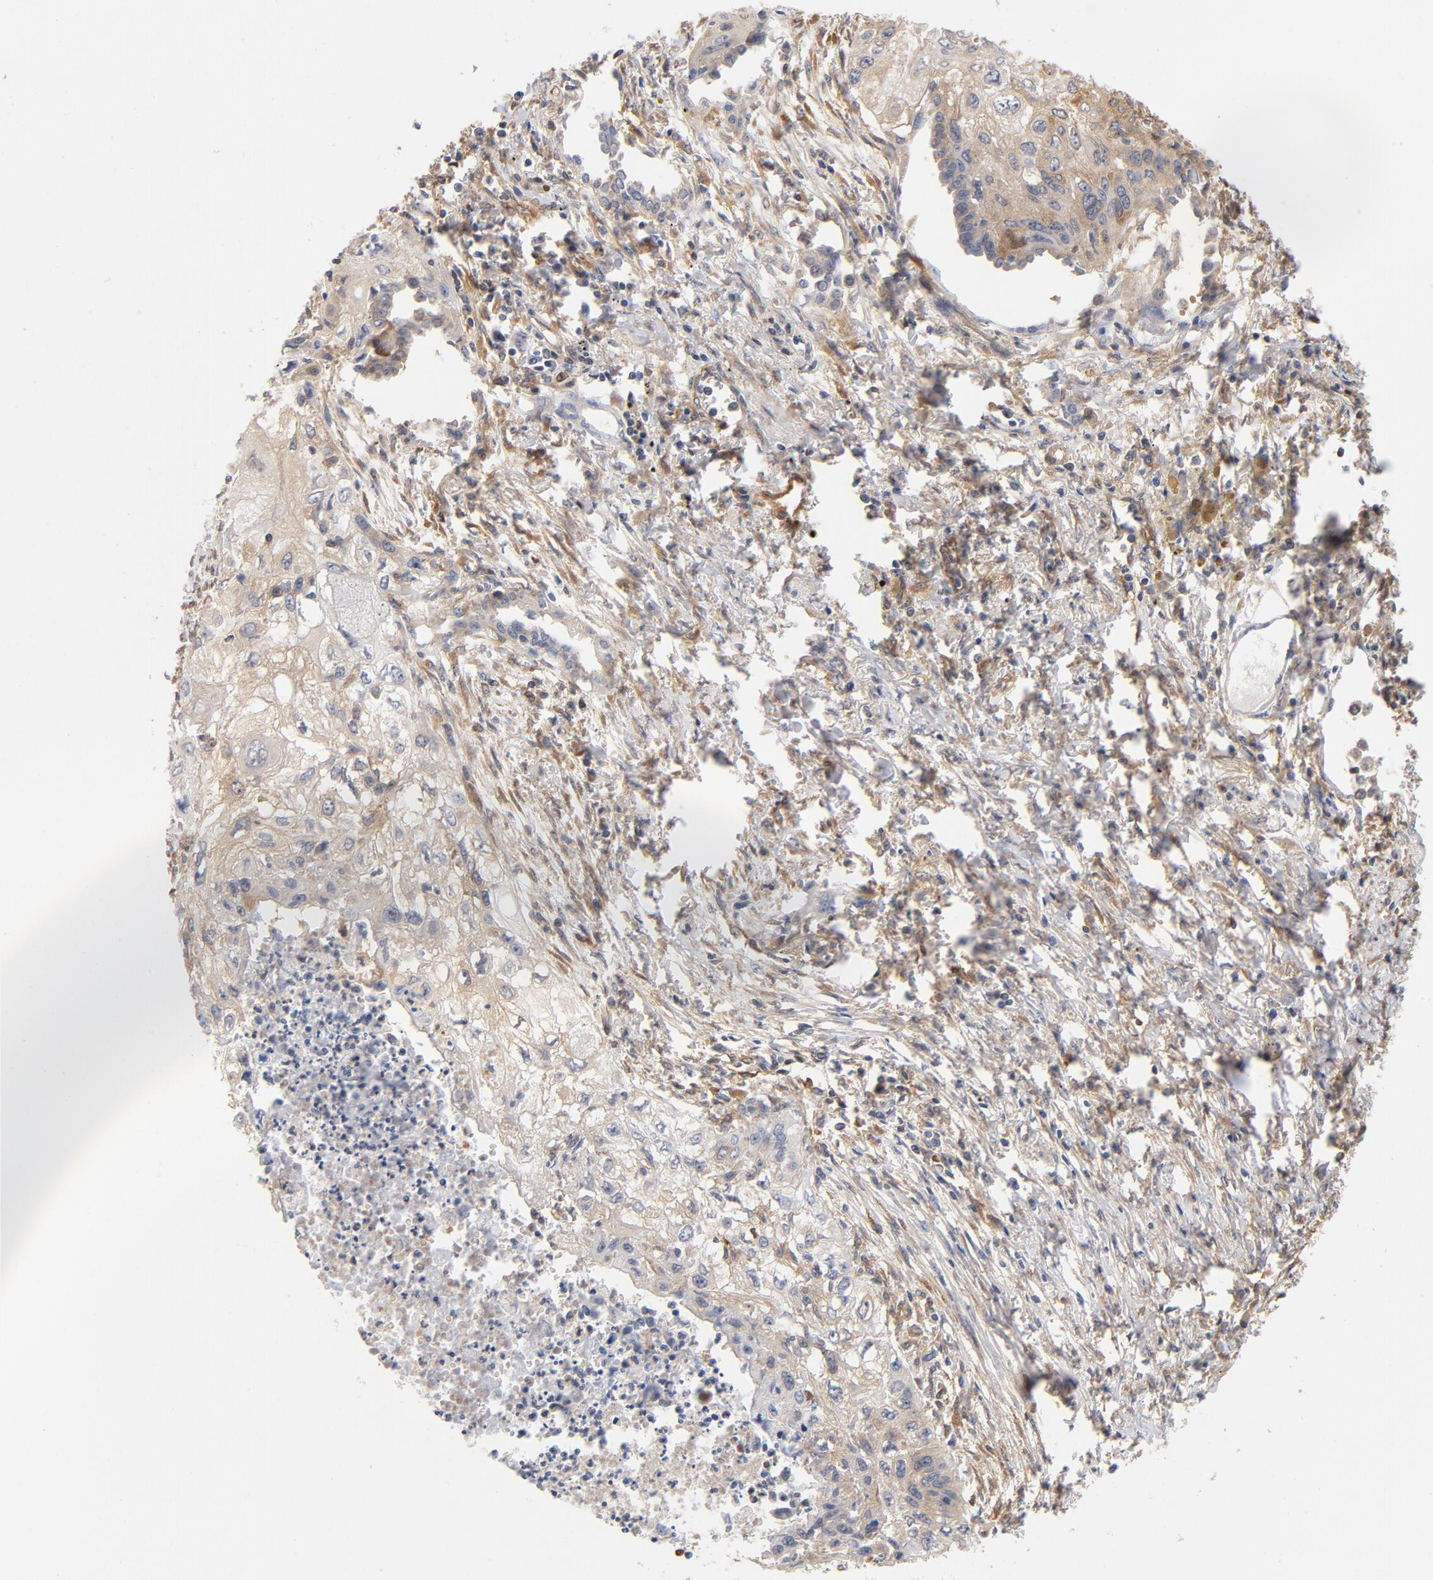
{"staining": {"intensity": "weak", "quantity": "<25%", "location": "cytoplasmic/membranous"}, "tissue": "lung cancer", "cell_type": "Tumor cells", "image_type": "cancer", "snomed": [{"axis": "morphology", "description": "Squamous cell carcinoma, NOS"}, {"axis": "topography", "description": "Lung"}], "caption": "There is no significant expression in tumor cells of lung cancer.", "gene": "ASMTL", "patient": {"sex": "male", "age": 71}}